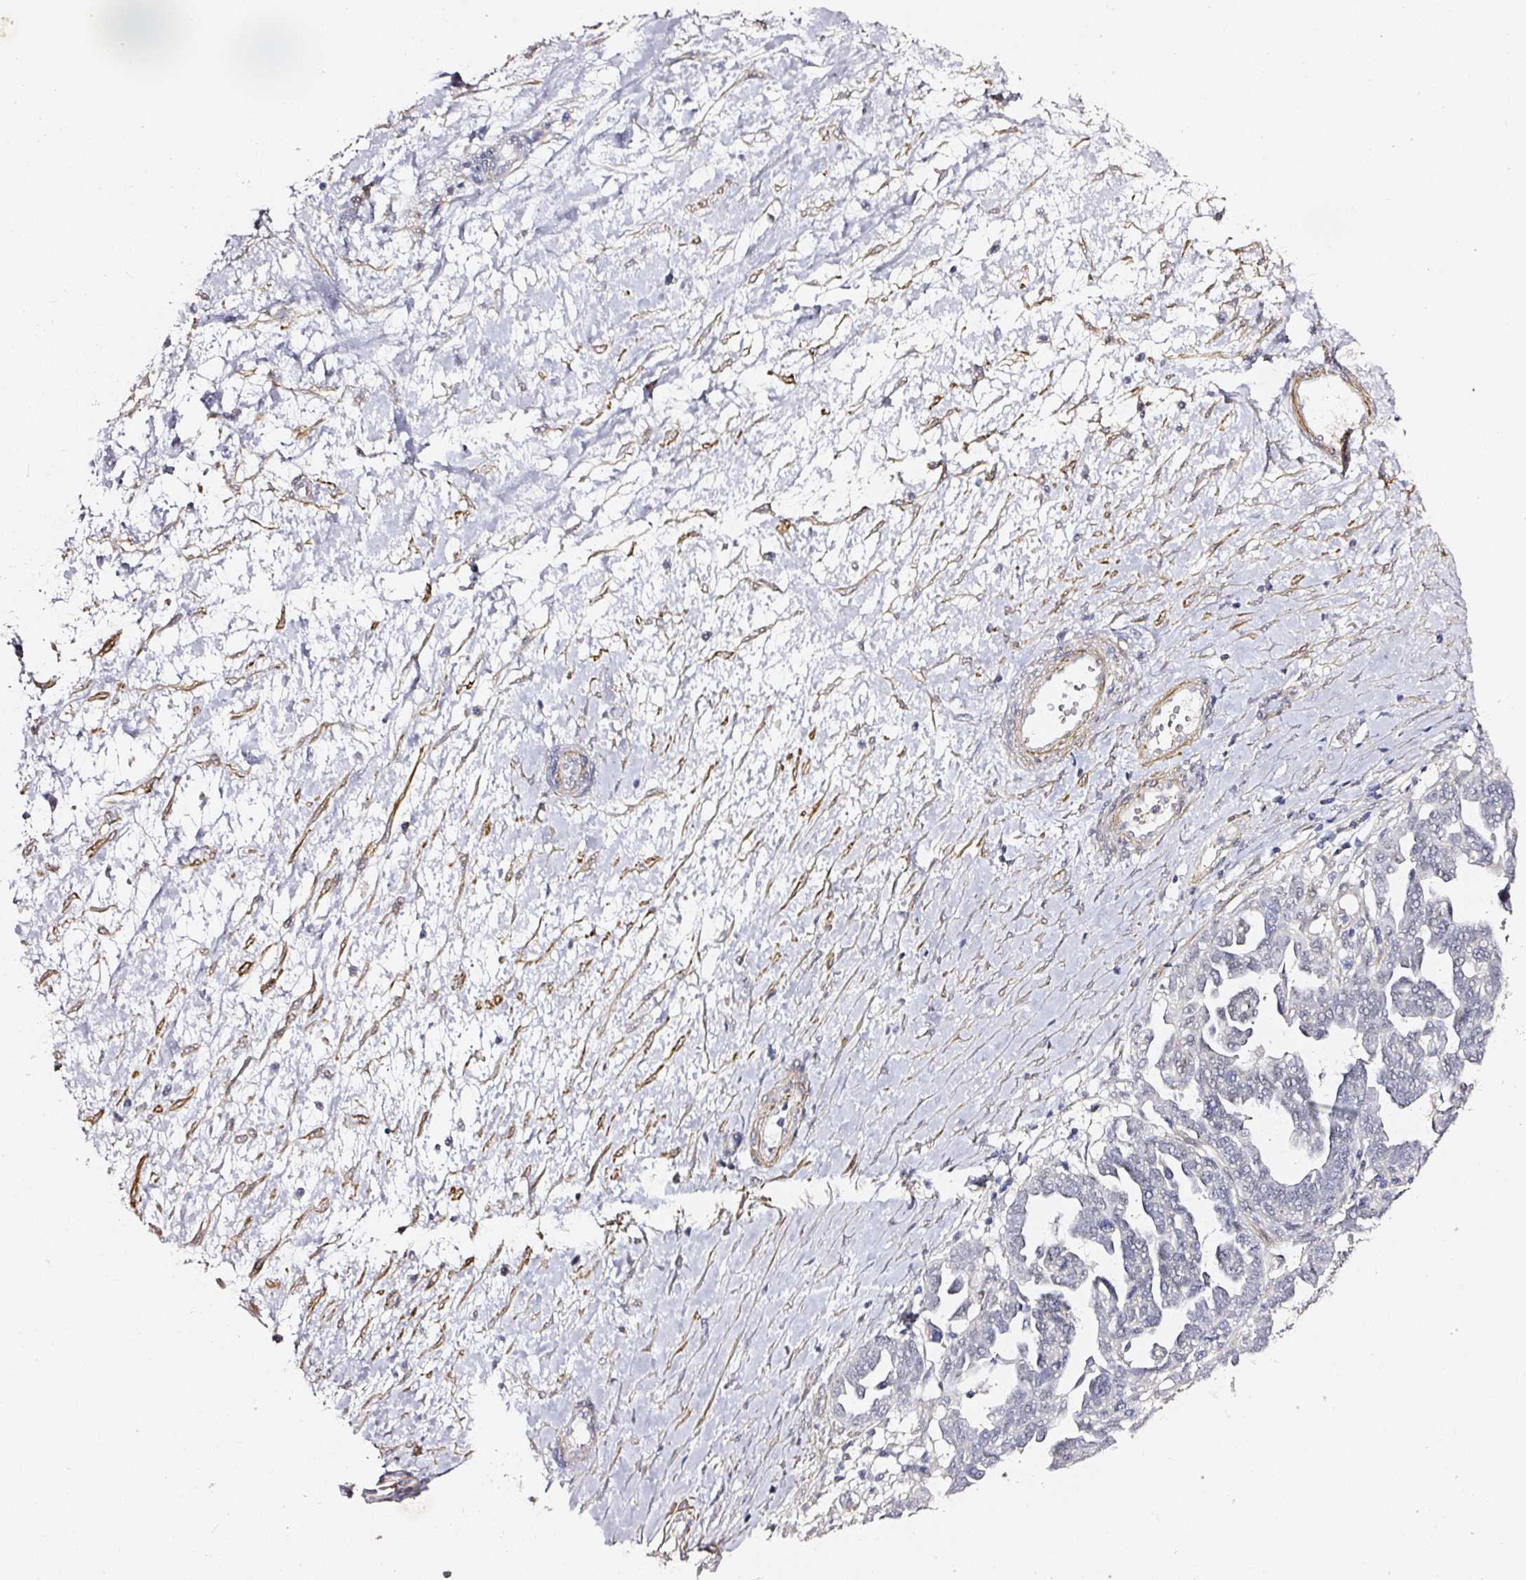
{"staining": {"intensity": "negative", "quantity": "none", "location": "none"}, "tissue": "ovarian cancer", "cell_type": "Tumor cells", "image_type": "cancer", "snomed": [{"axis": "morphology", "description": "Cystadenocarcinoma, serous, NOS"}, {"axis": "topography", "description": "Ovary"}], "caption": "Tumor cells show no significant protein expression in ovarian serous cystadenocarcinoma.", "gene": "TOGARAM1", "patient": {"sex": "female", "age": 54}}